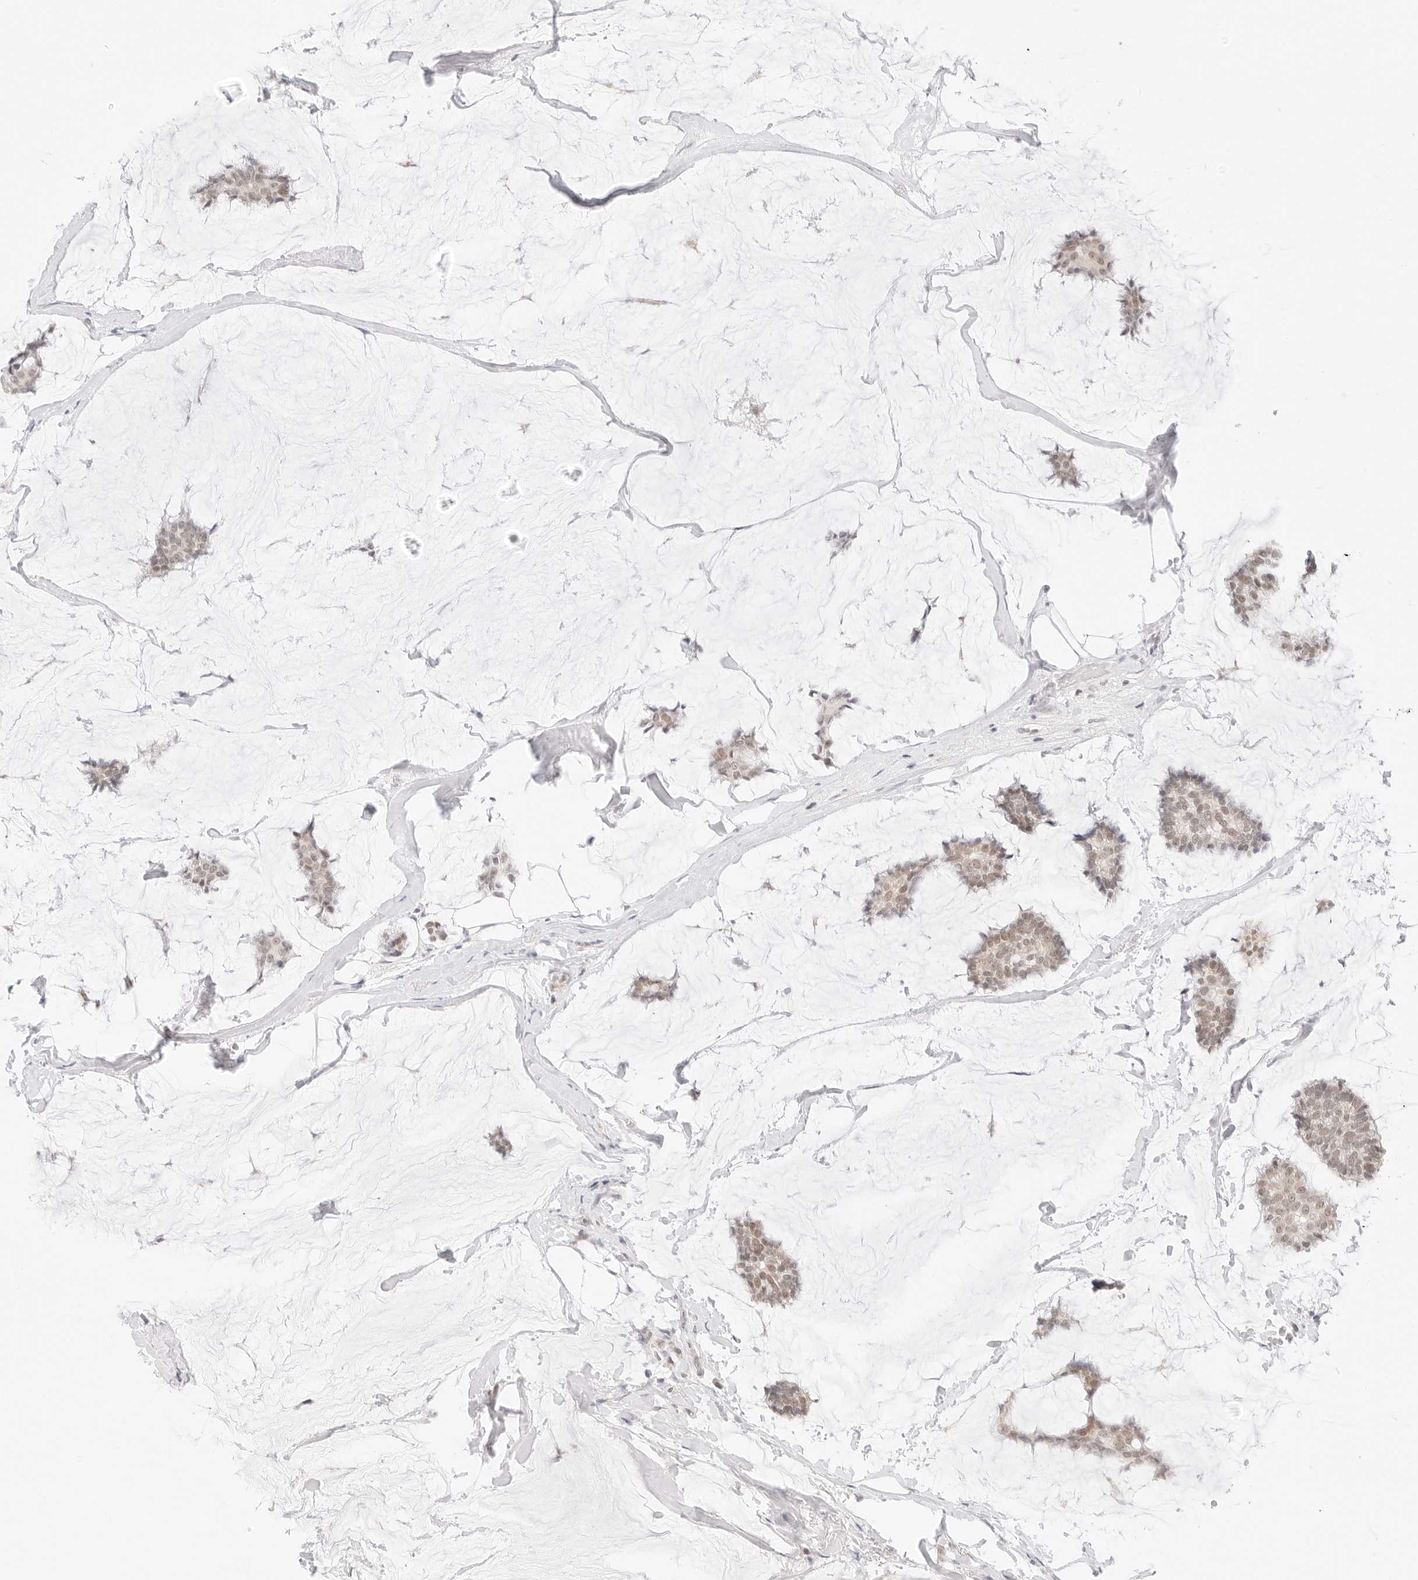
{"staining": {"intensity": "weak", "quantity": ">75%", "location": "nuclear"}, "tissue": "breast cancer", "cell_type": "Tumor cells", "image_type": "cancer", "snomed": [{"axis": "morphology", "description": "Duct carcinoma"}, {"axis": "topography", "description": "Breast"}], "caption": "An immunohistochemistry image of neoplastic tissue is shown. Protein staining in brown labels weak nuclear positivity in invasive ductal carcinoma (breast) within tumor cells.", "gene": "POLR3C", "patient": {"sex": "female", "age": 93}}